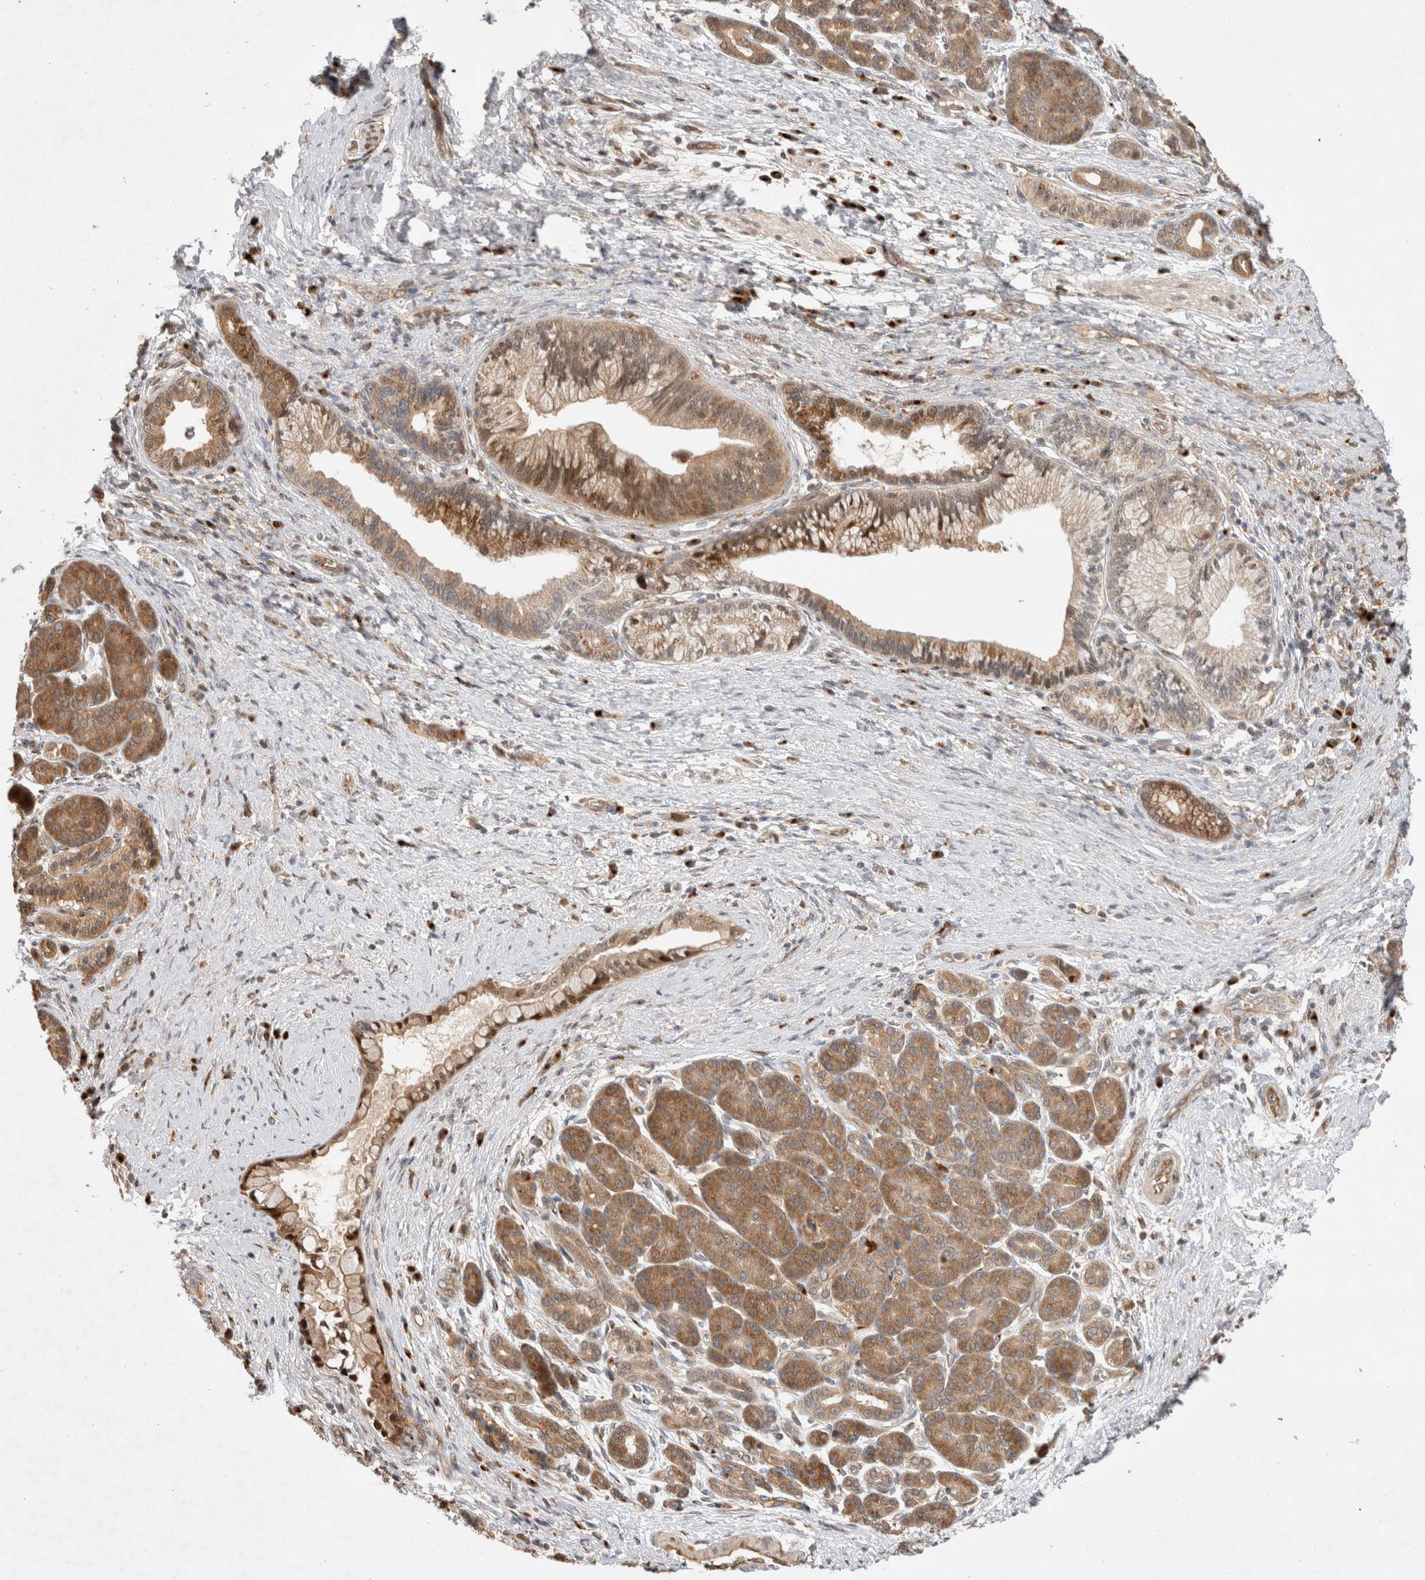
{"staining": {"intensity": "moderate", "quantity": ">75%", "location": "cytoplasmic/membranous,nuclear"}, "tissue": "pancreatic cancer", "cell_type": "Tumor cells", "image_type": "cancer", "snomed": [{"axis": "morphology", "description": "Adenocarcinoma, NOS"}, {"axis": "topography", "description": "Pancreas"}], "caption": "The micrograph shows staining of adenocarcinoma (pancreatic), revealing moderate cytoplasmic/membranous and nuclear protein positivity (brown color) within tumor cells. The staining is performed using DAB brown chromogen to label protein expression. The nuclei are counter-stained blue using hematoxylin.", "gene": "OTUD6B", "patient": {"sex": "male", "age": 59}}